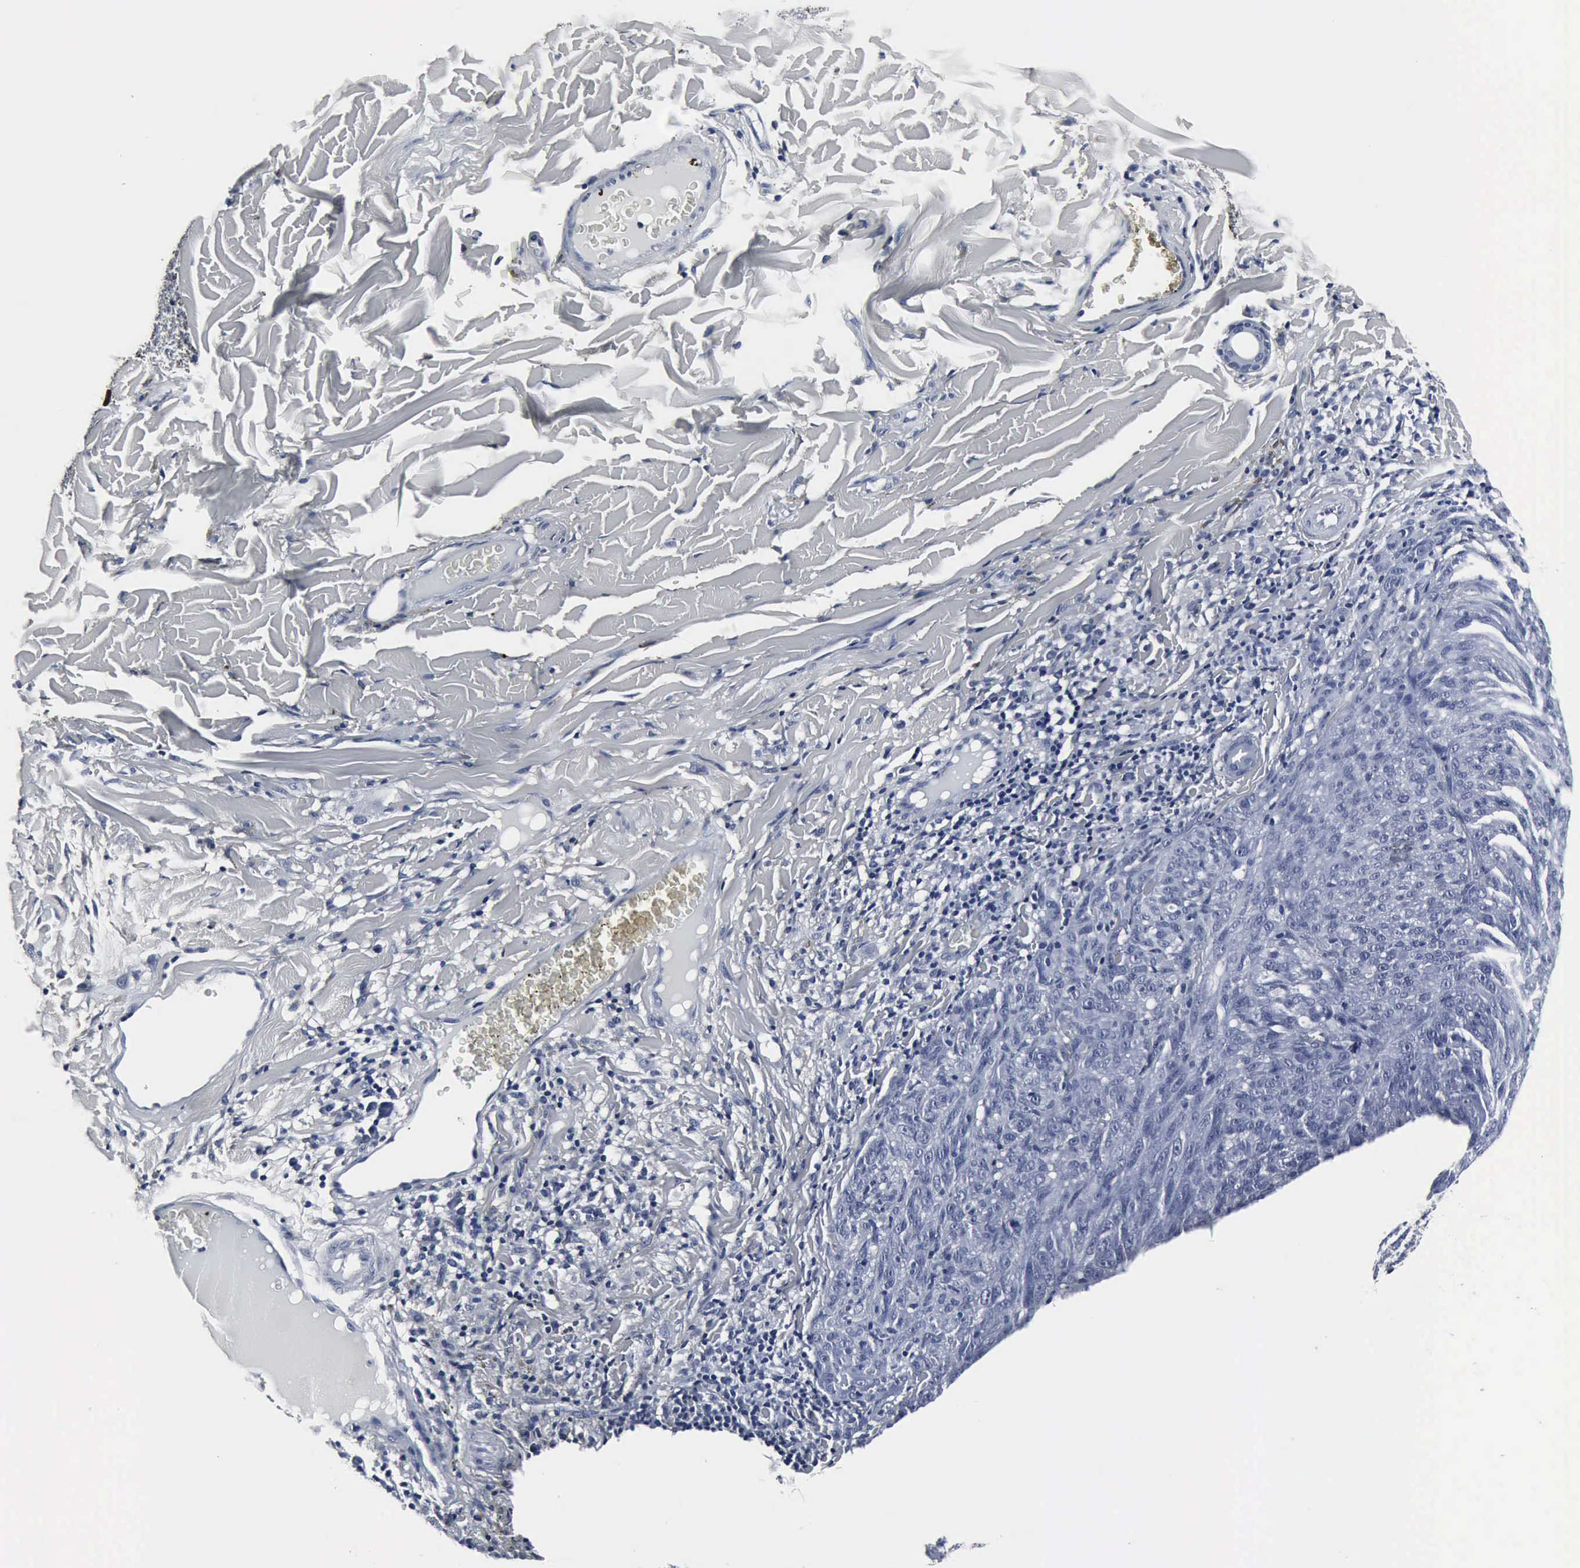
{"staining": {"intensity": "negative", "quantity": "none", "location": "none"}, "tissue": "melanoma", "cell_type": "Tumor cells", "image_type": "cancer", "snomed": [{"axis": "morphology", "description": "Malignant melanoma, NOS"}, {"axis": "topography", "description": "Skin"}], "caption": "Immunohistochemistry histopathology image of neoplastic tissue: melanoma stained with DAB (3,3'-diaminobenzidine) reveals no significant protein expression in tumor cells.", "gene": "SNAP25", "patient": {"sex": "male", "age": 76}}